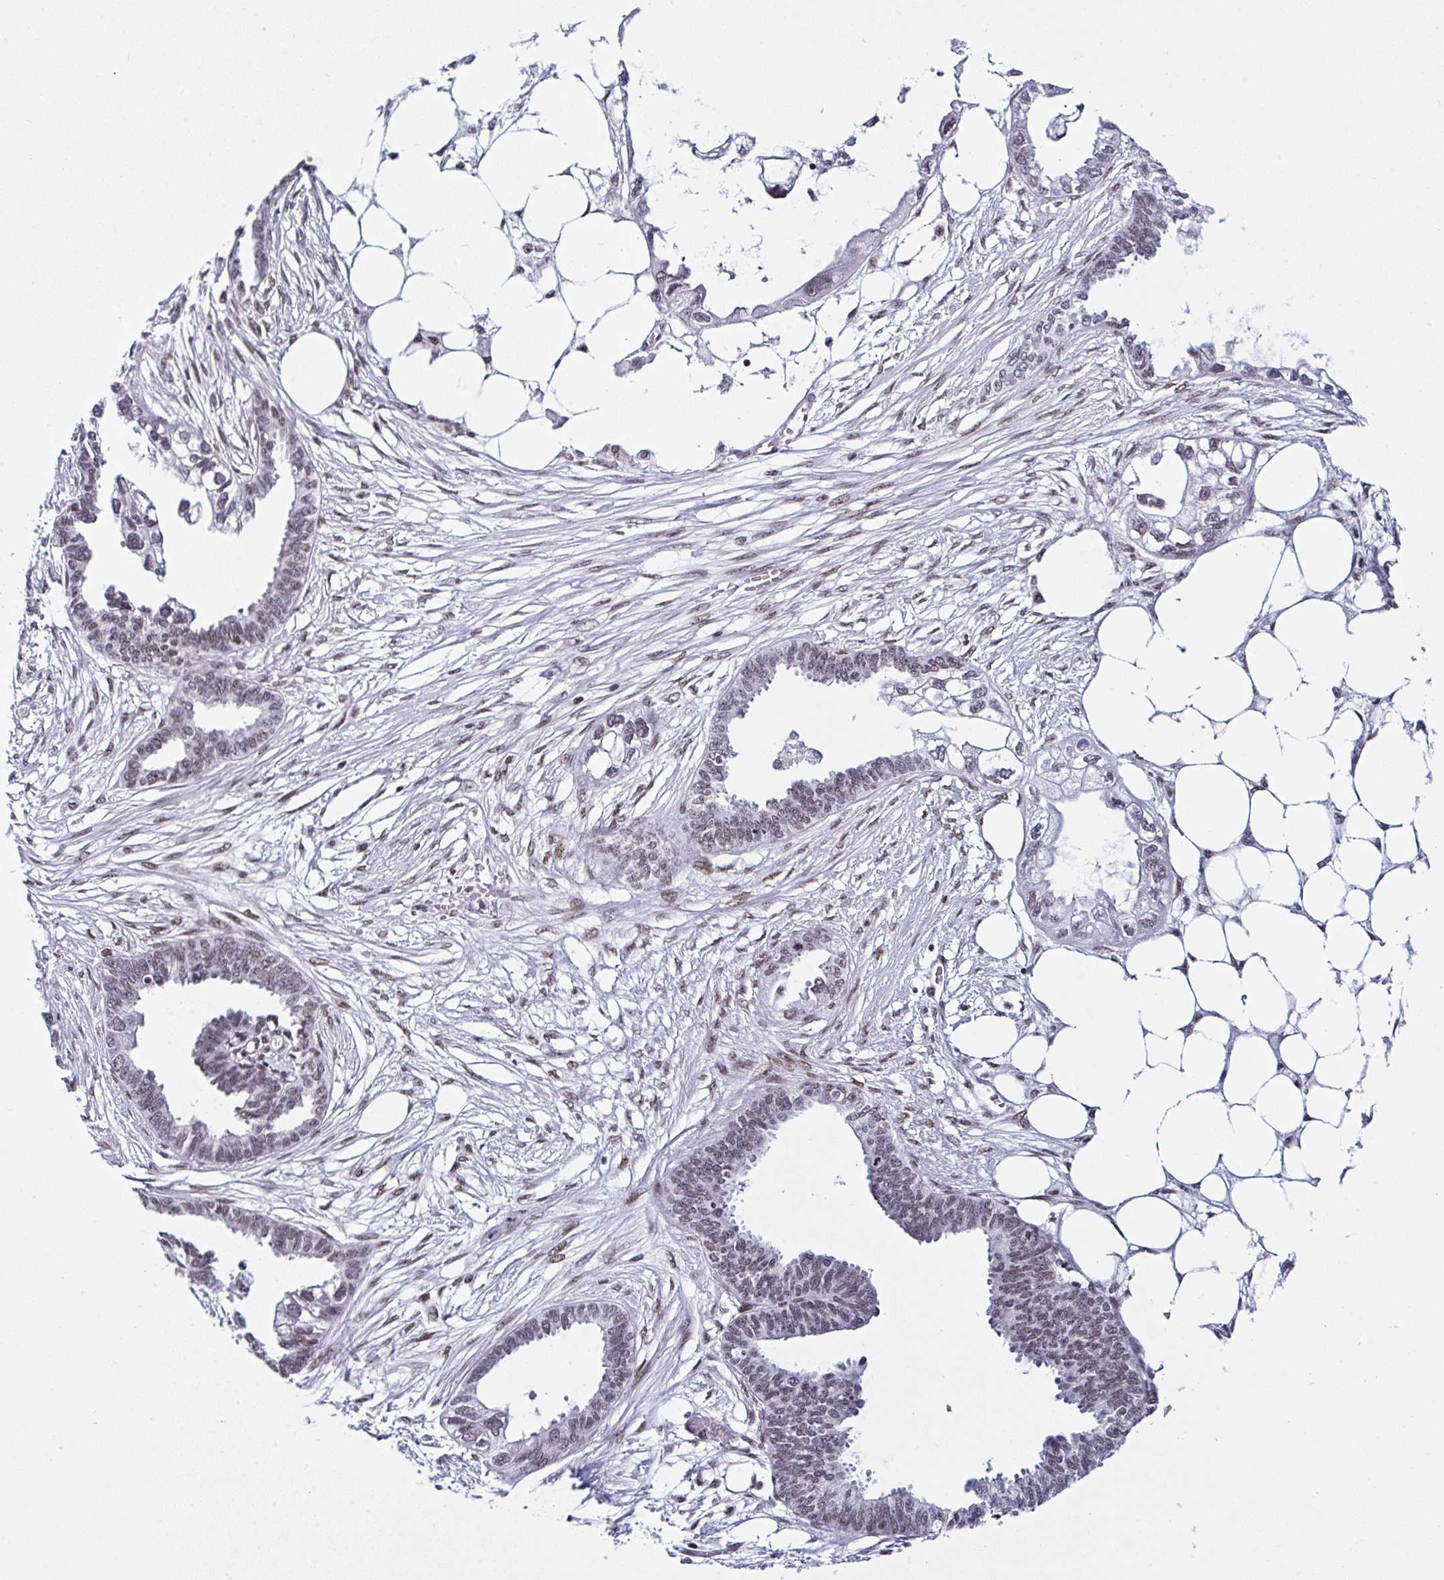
{"staining": {"intensity": "weak", "quantity": "25%-75%", "location": "nuclear"}, "tissue": "endometrial cancer", "cell_type": "Tumor cells", "image_type": "cancer", "snomed": [{"axis": "morphology", "description": "Adenocarcinoma, NOS"}, {"axis": "morphology", "description": "Adenocarcinoma, metastatic, NOS"}, {"axis": "topography", "description": "Adipose tissue"}, {"axis": "topography", "description": "Endometrium"}], "caption": "This photomicrograph displays endometrial cancer stained with IHC to label a protein in brown. The nuclear of tumor cells show weak positivity for the protein. Nuclei are counter-stained blue.", "gene": "DR1", "patient": {"sex": "female", "age": 67}}